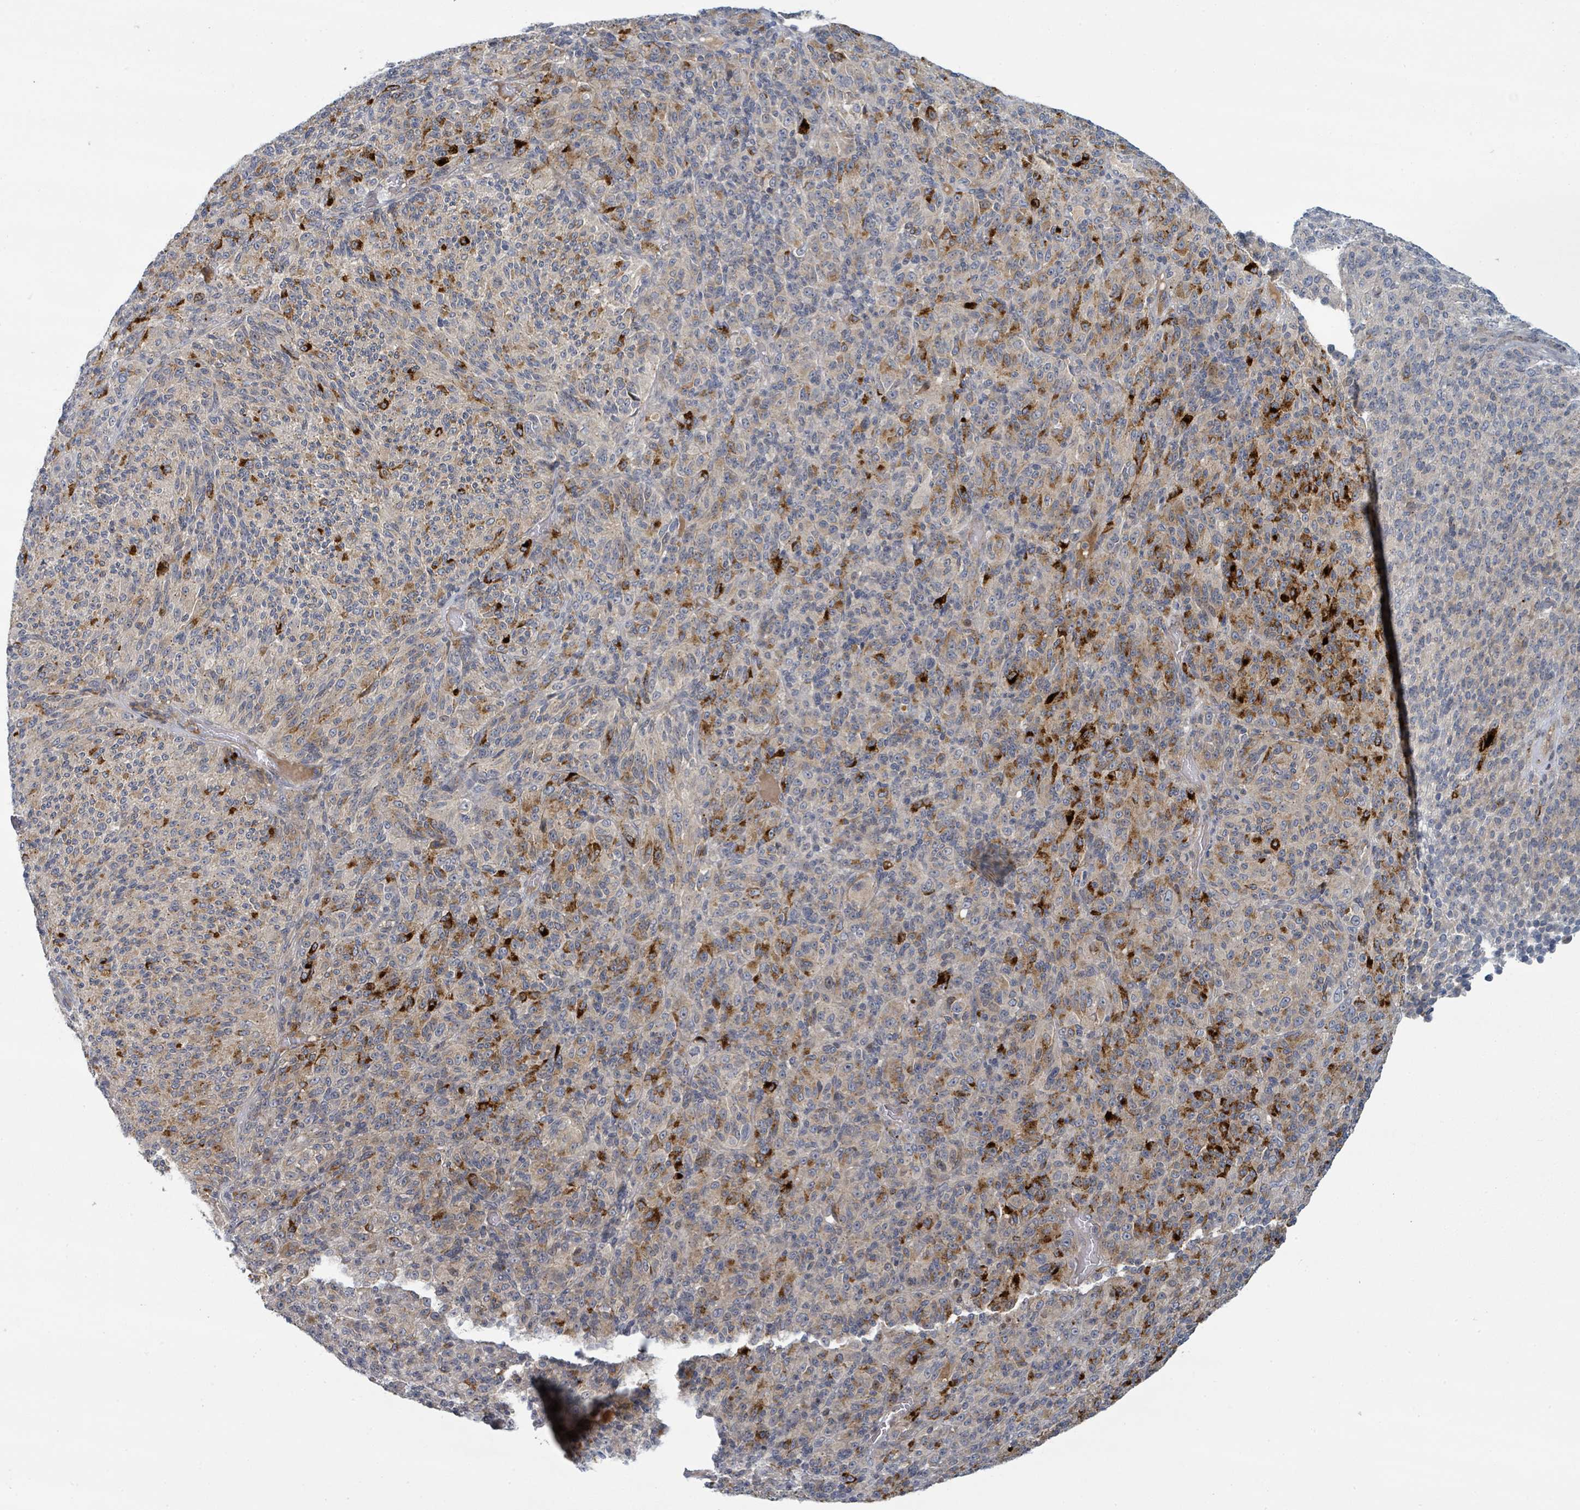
{"staining": {"intensity": "strong", "quantity": "<25%", "location": "cytoplasmic/membranous"}, "tissue": "melanoma", "cell_type": "Tumor cells", "image_type": "cancer", "snomed": [{"axis": "morphology", "description": "Malignant melanoma, Metastatic site"}, {"axis": "topography", "description": "Brain"}], "caption": "The image shows immunohistochemical staining of melanoma. There is strong cytoplasmic/membranous positivity is identified in approximately <25% of tumor cells.", "gene": "COL5A3", "patient": {"sex": "female", "age": 56}}